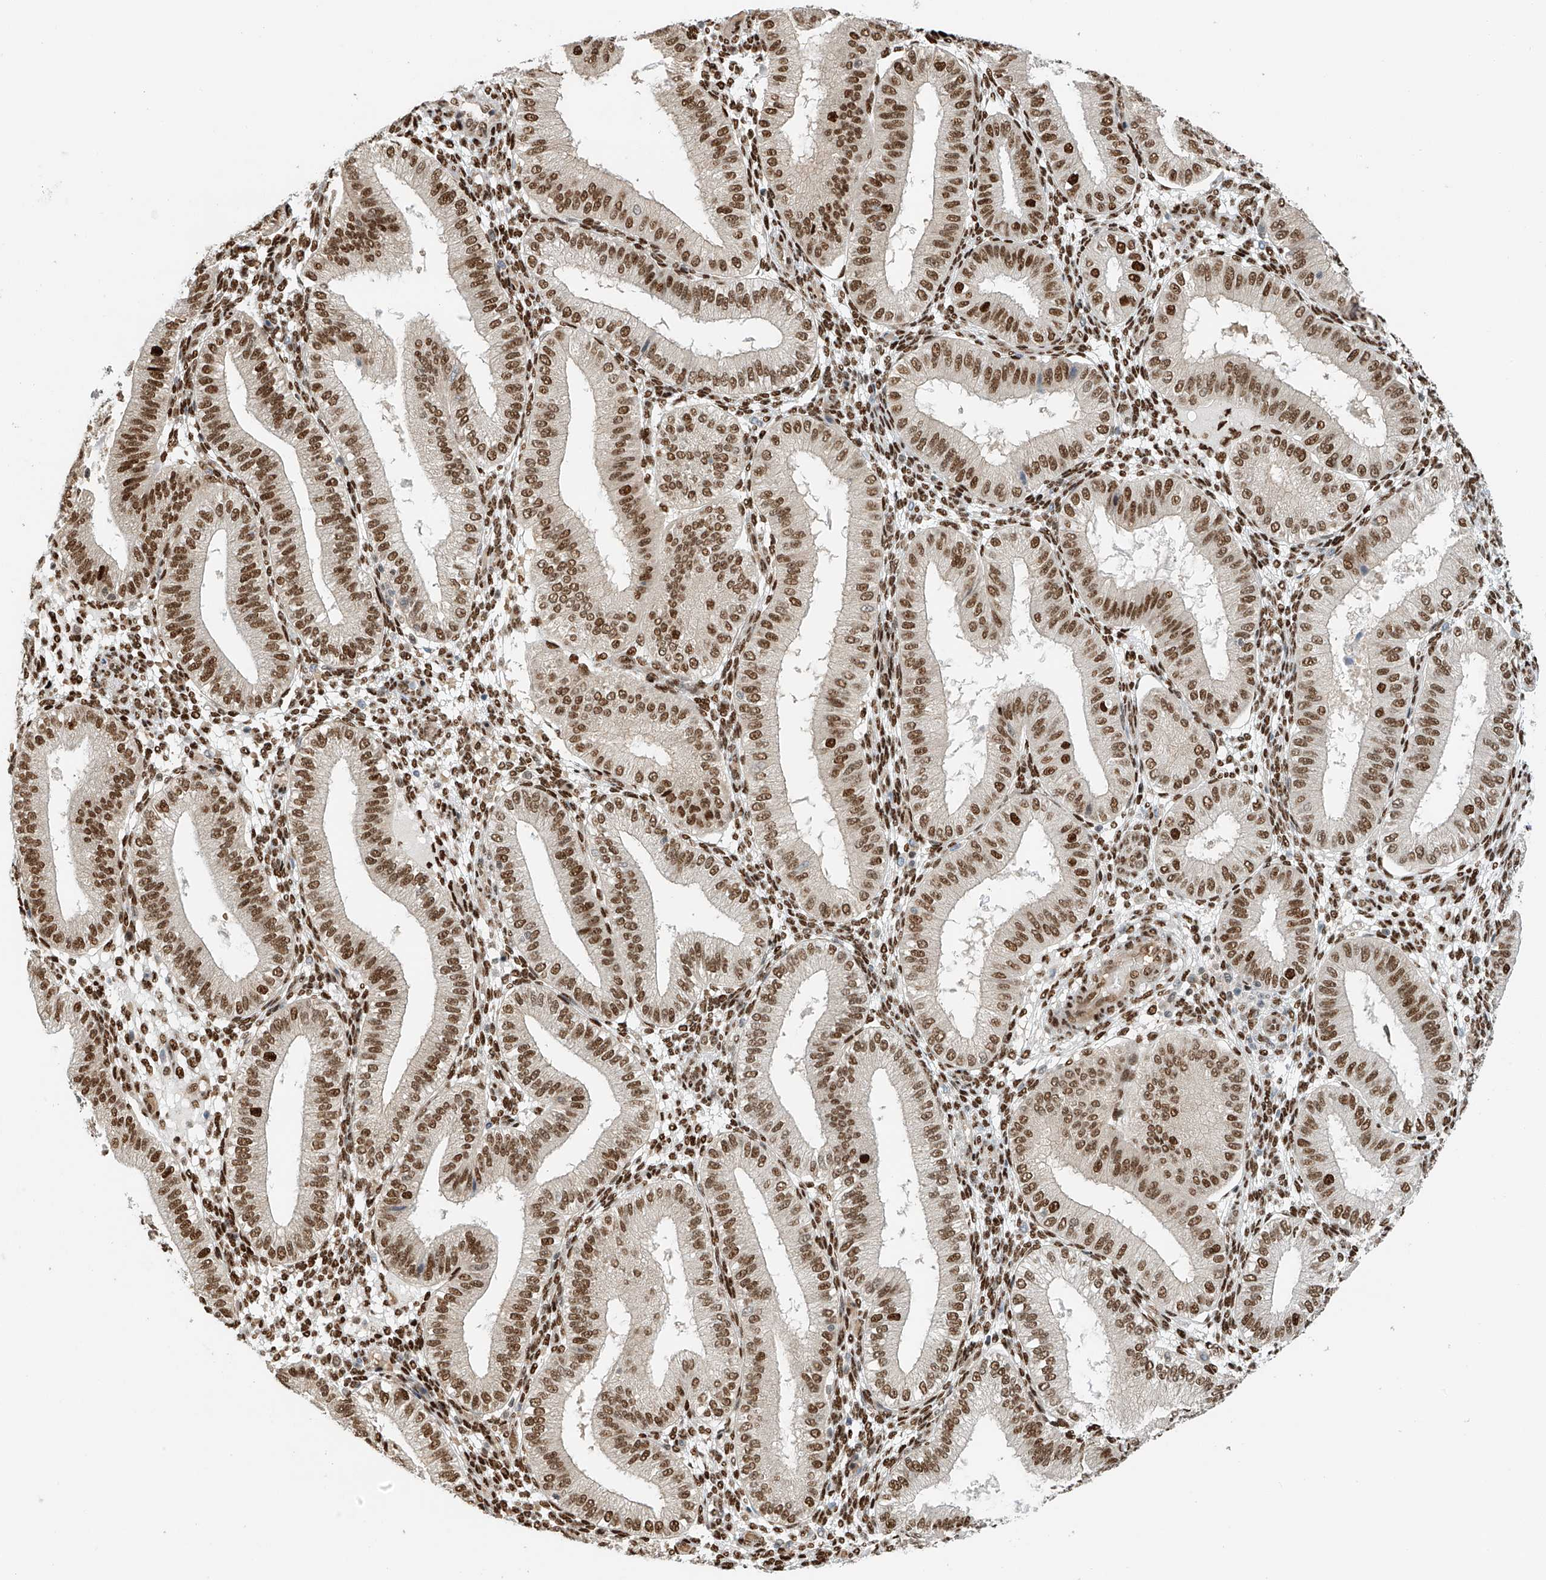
{"staining": {"intensity": "strong", "quantity": ">75%", "location": "nuclear"}, "tissue": "endometrium", "cell_type": "Cells in endometrial stroma", "image_type": "normal", "snomed": [{"axis": "morphology", "description": "Normal tissue, NOS"}, {"axis": "topography", "description": "Endometrium"}], "caption": "IHC of unremarkable endometrium displays high levels of strong nuclear positivity in about >75% of cells in endometrial stroma.", "gene": "ZNF514", "patient": {"sex": "female", "age": 39}}